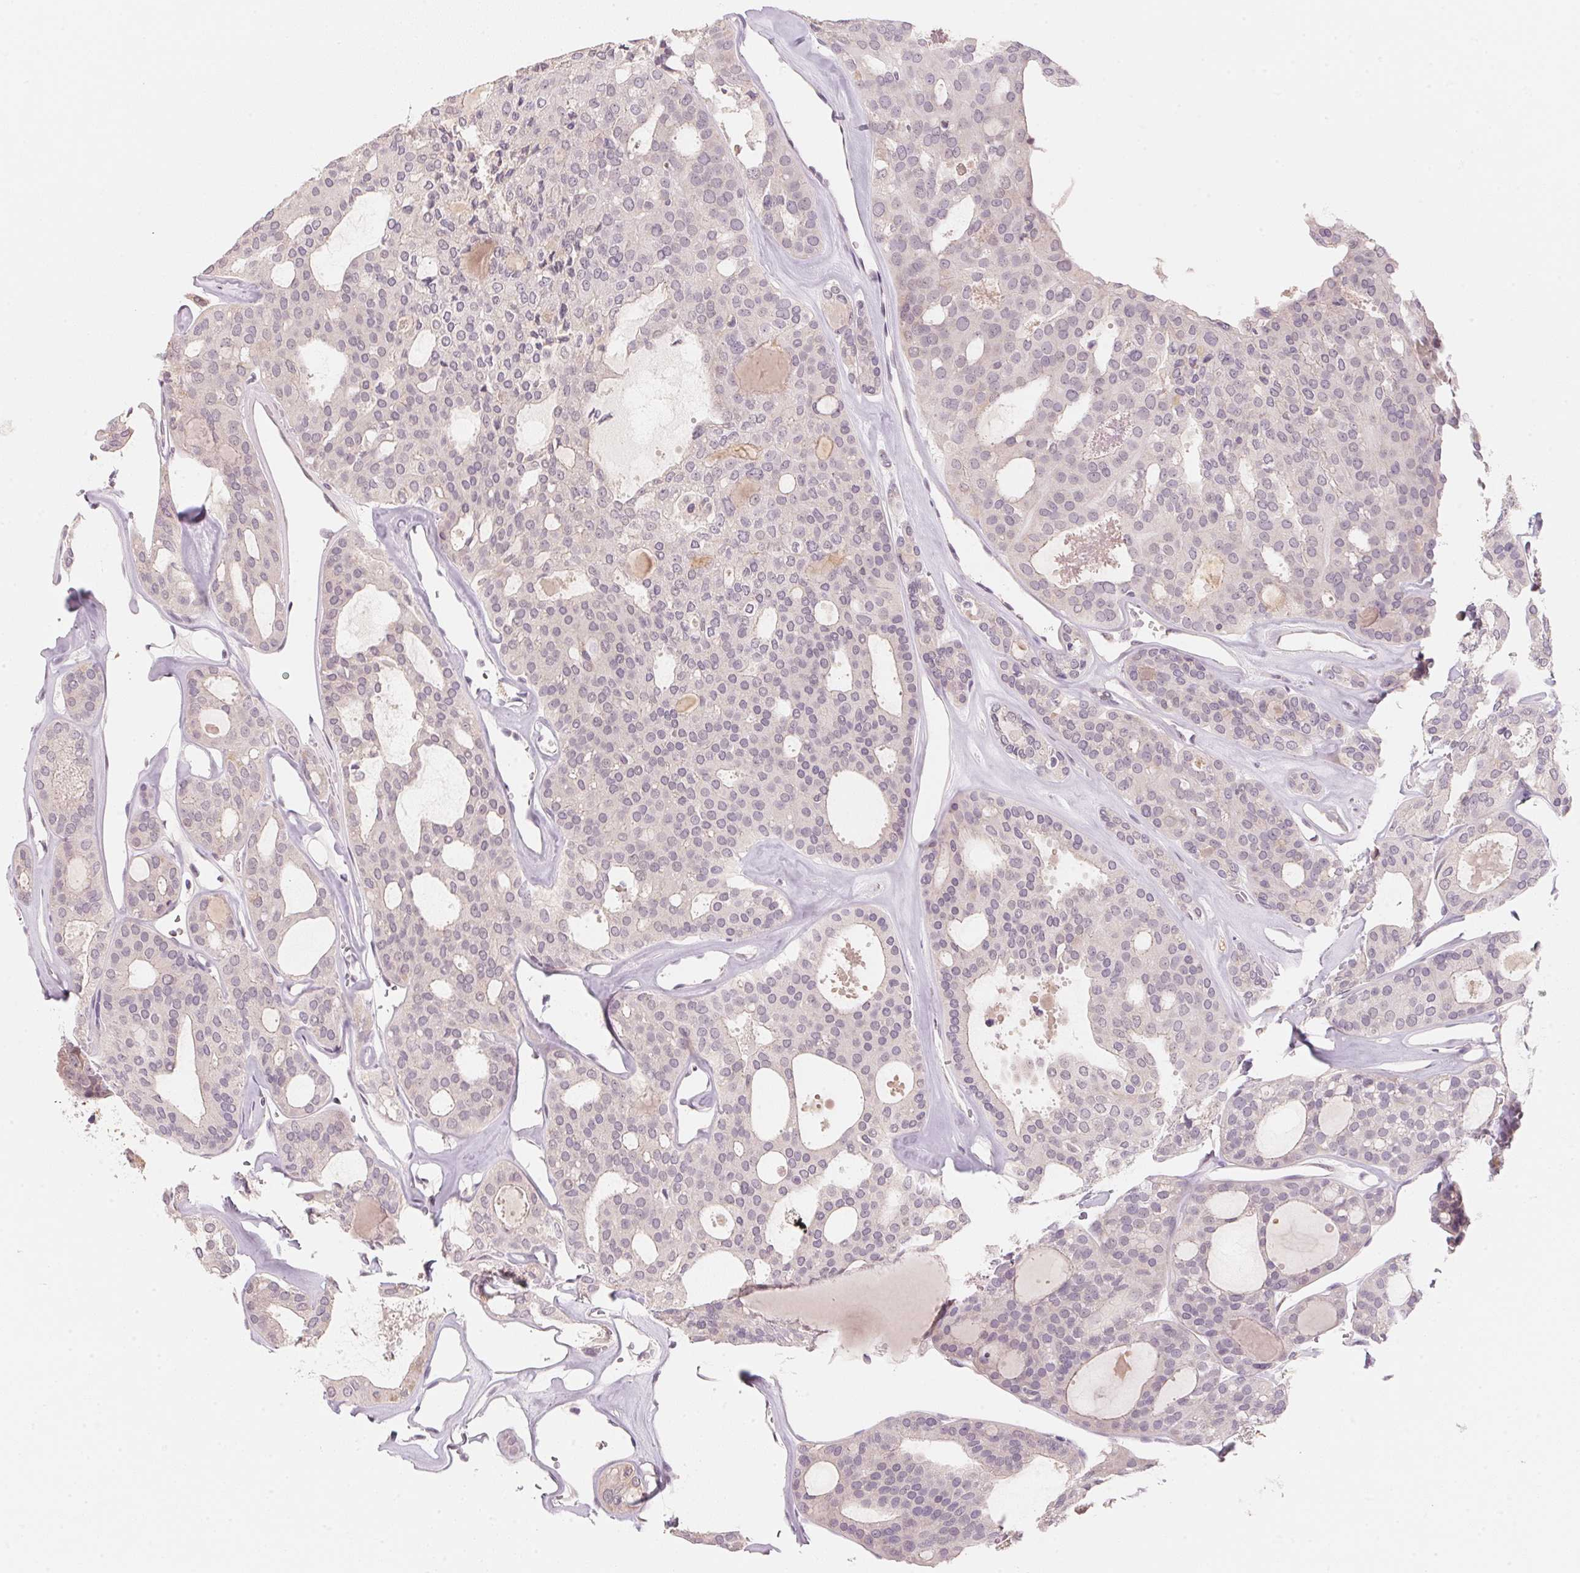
{"staining": {"intensity": "negative", "quantity": "none", "location": "none"}, "tissue": "thyroid cancer", "cell_type": "Tumor cells", "image_type": "cancer", "snomed": [{"axis": "morphology", "description": "Follicular adenoma carcinoma, NOS"}, {"axis": "topography", "description": "Thyroid gland"}], "caption": "This is an immunohistochemistry (IHC) histopathology image of human thyroid follicular adenoma carcinoma. There is no positivity in tumor cells.", "gene": "ANKRD31", "patient": {"sex": "male", "age": 75}}